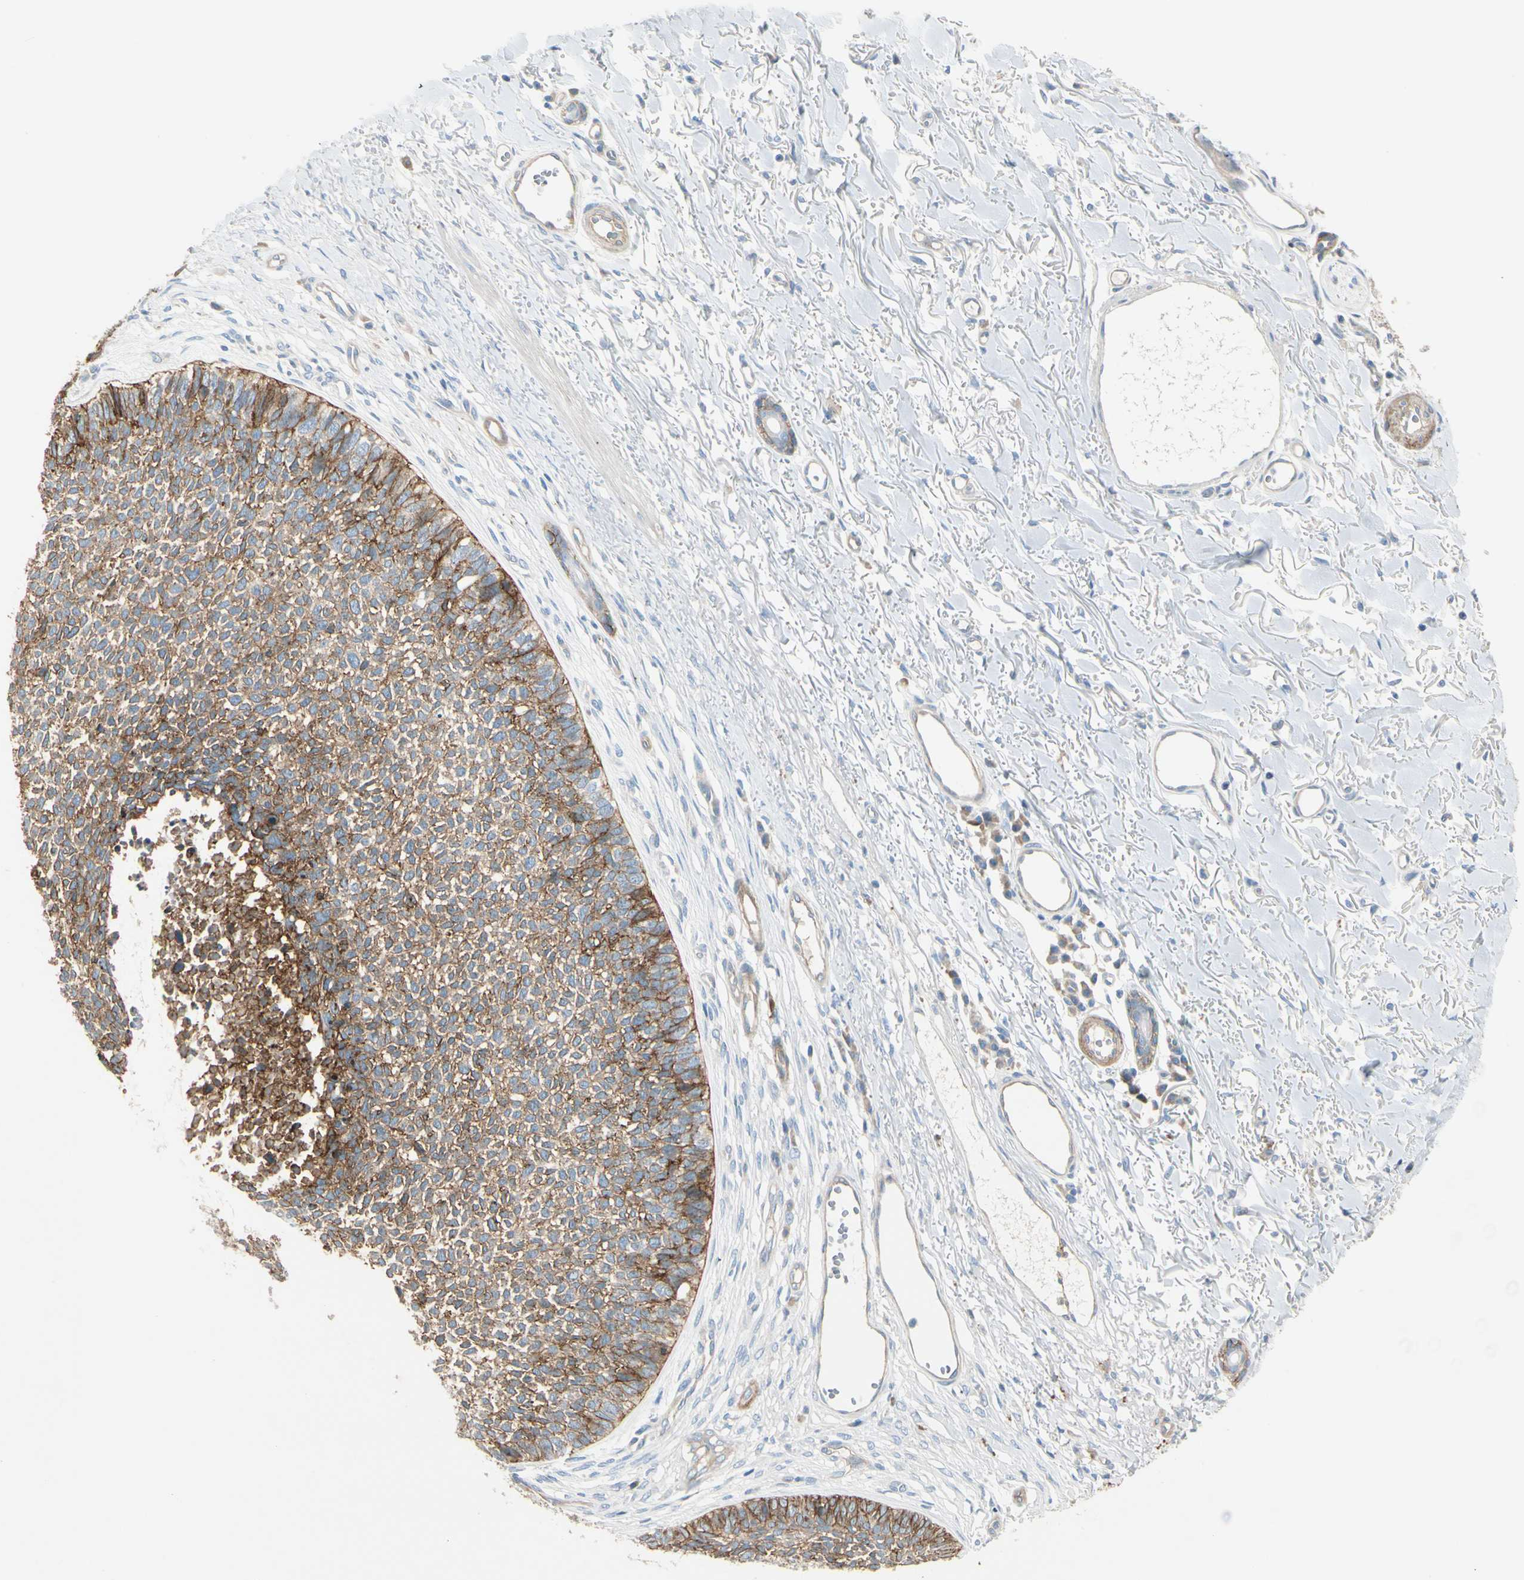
{"staining": {"intensity": "moderate", "quantity": ">75%", "location": "cytoplasmic/membranous"}, "tissue": "skin cancer", "cell_type": "Tumor cells", "image_type": "cancer", "snomed": [{"axis": "morphology", "description": "Basal cell carcinoma"}, {"axis": "topography", "description": "Skin"}], "caption": "Immunohistochemical staining of skin basal cell carcinoma exhibits moderate cytoplasmic/membranous protein positivity in about >75% of tumor cells.", "gene": "ITGA3", "patient": {"sex": "female", "age": 84}}